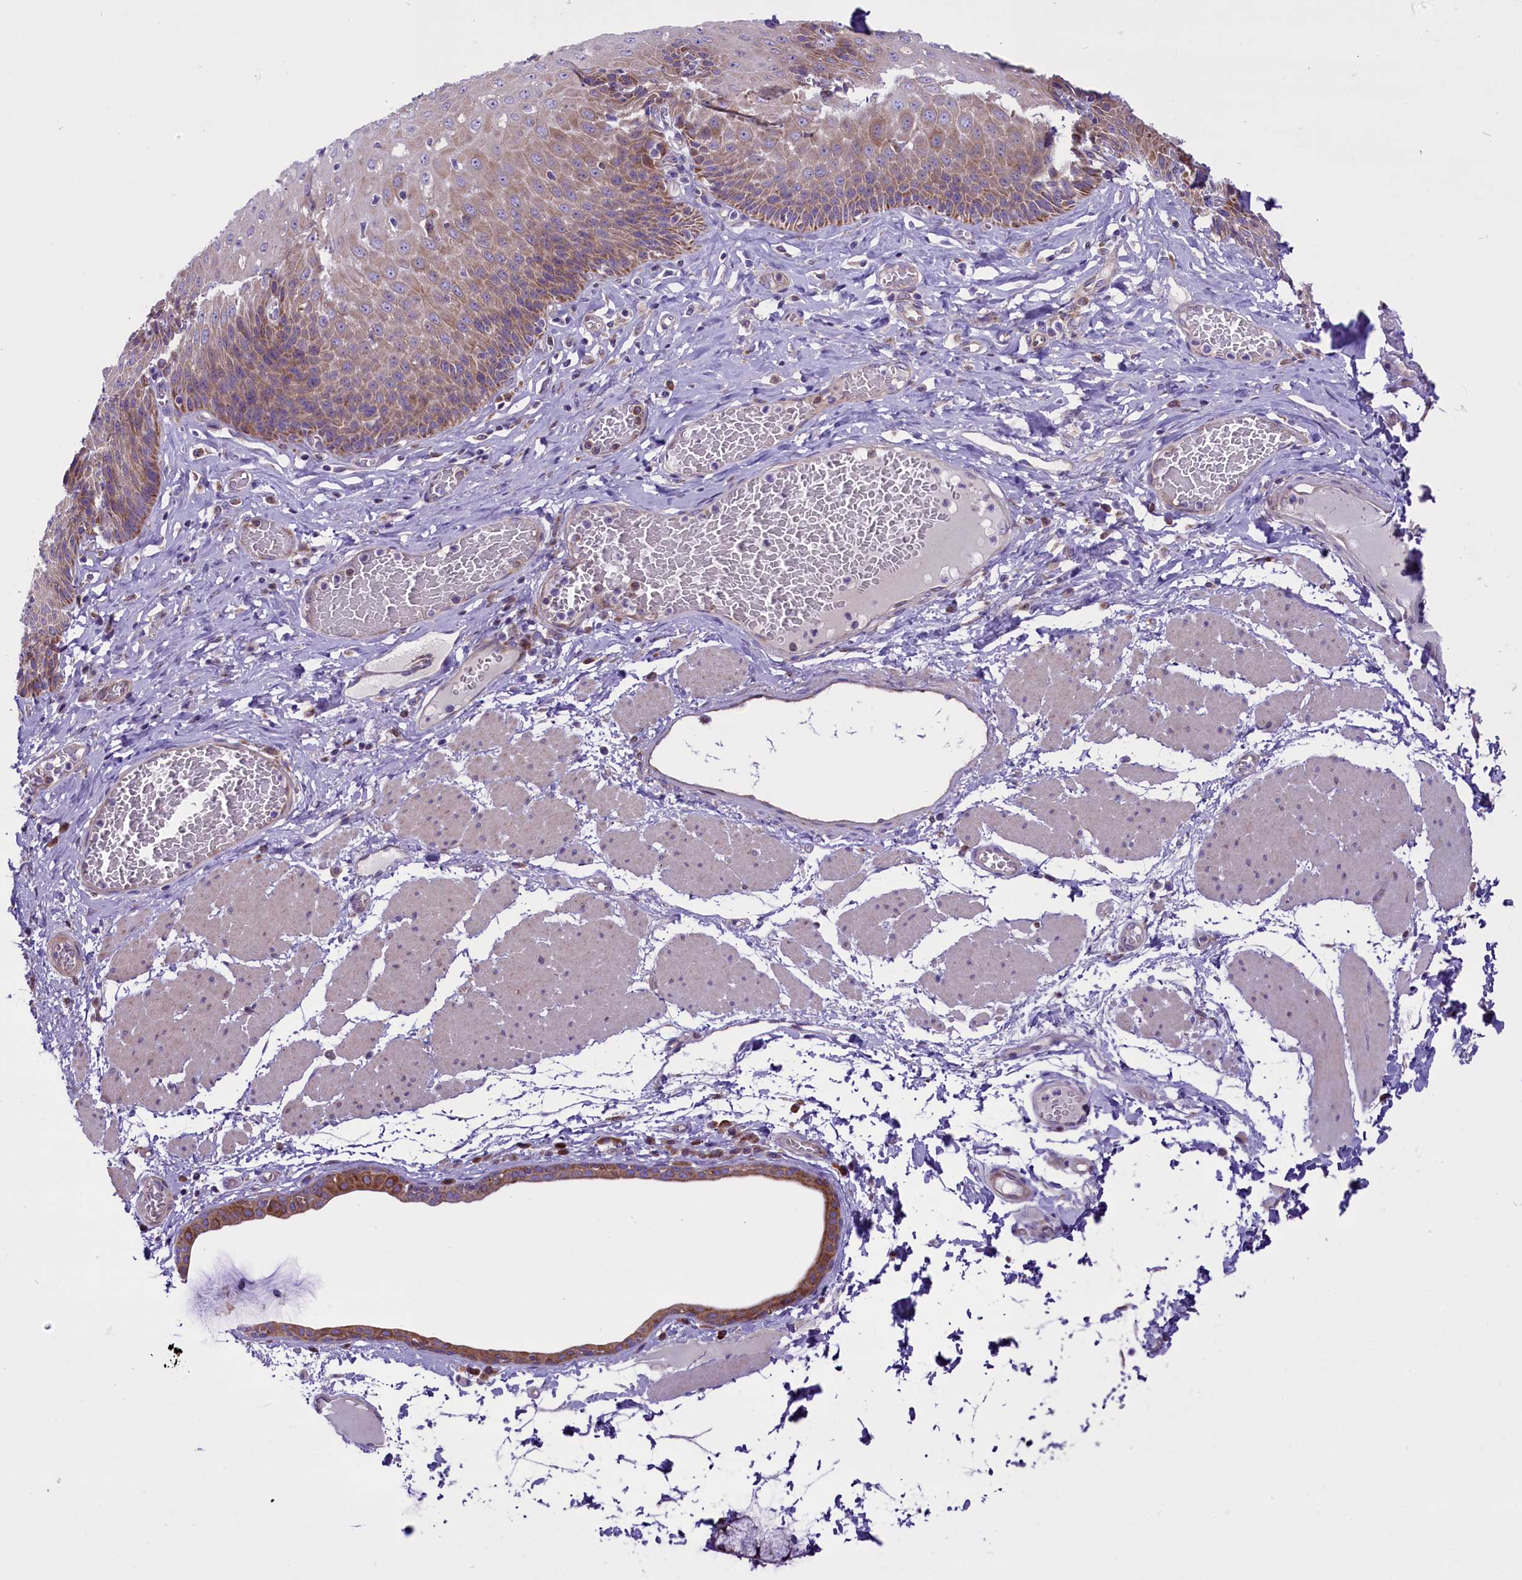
{"staining": {"intensity": "strong", "quantity": "25%-75%", "location": "cytoplasmic/membranous"}, "tissue": "esophagus", "cell_type": "Squamous epithelial cells", "image_type": "normal", "snomed": [{"axis": "morphology", "description": "Normal tissue, NOS"}, {"axis": "topography", "description": "Esophagus"}], "caption": "Immunohistochemical staining of normal esophagus demonstrates strong cytoplasmic/membranous protein expression in about 25%-75% of squamous epithelial cells.", "gene": "PTPRU", "patient": {"sex": "male", "age": 60}}